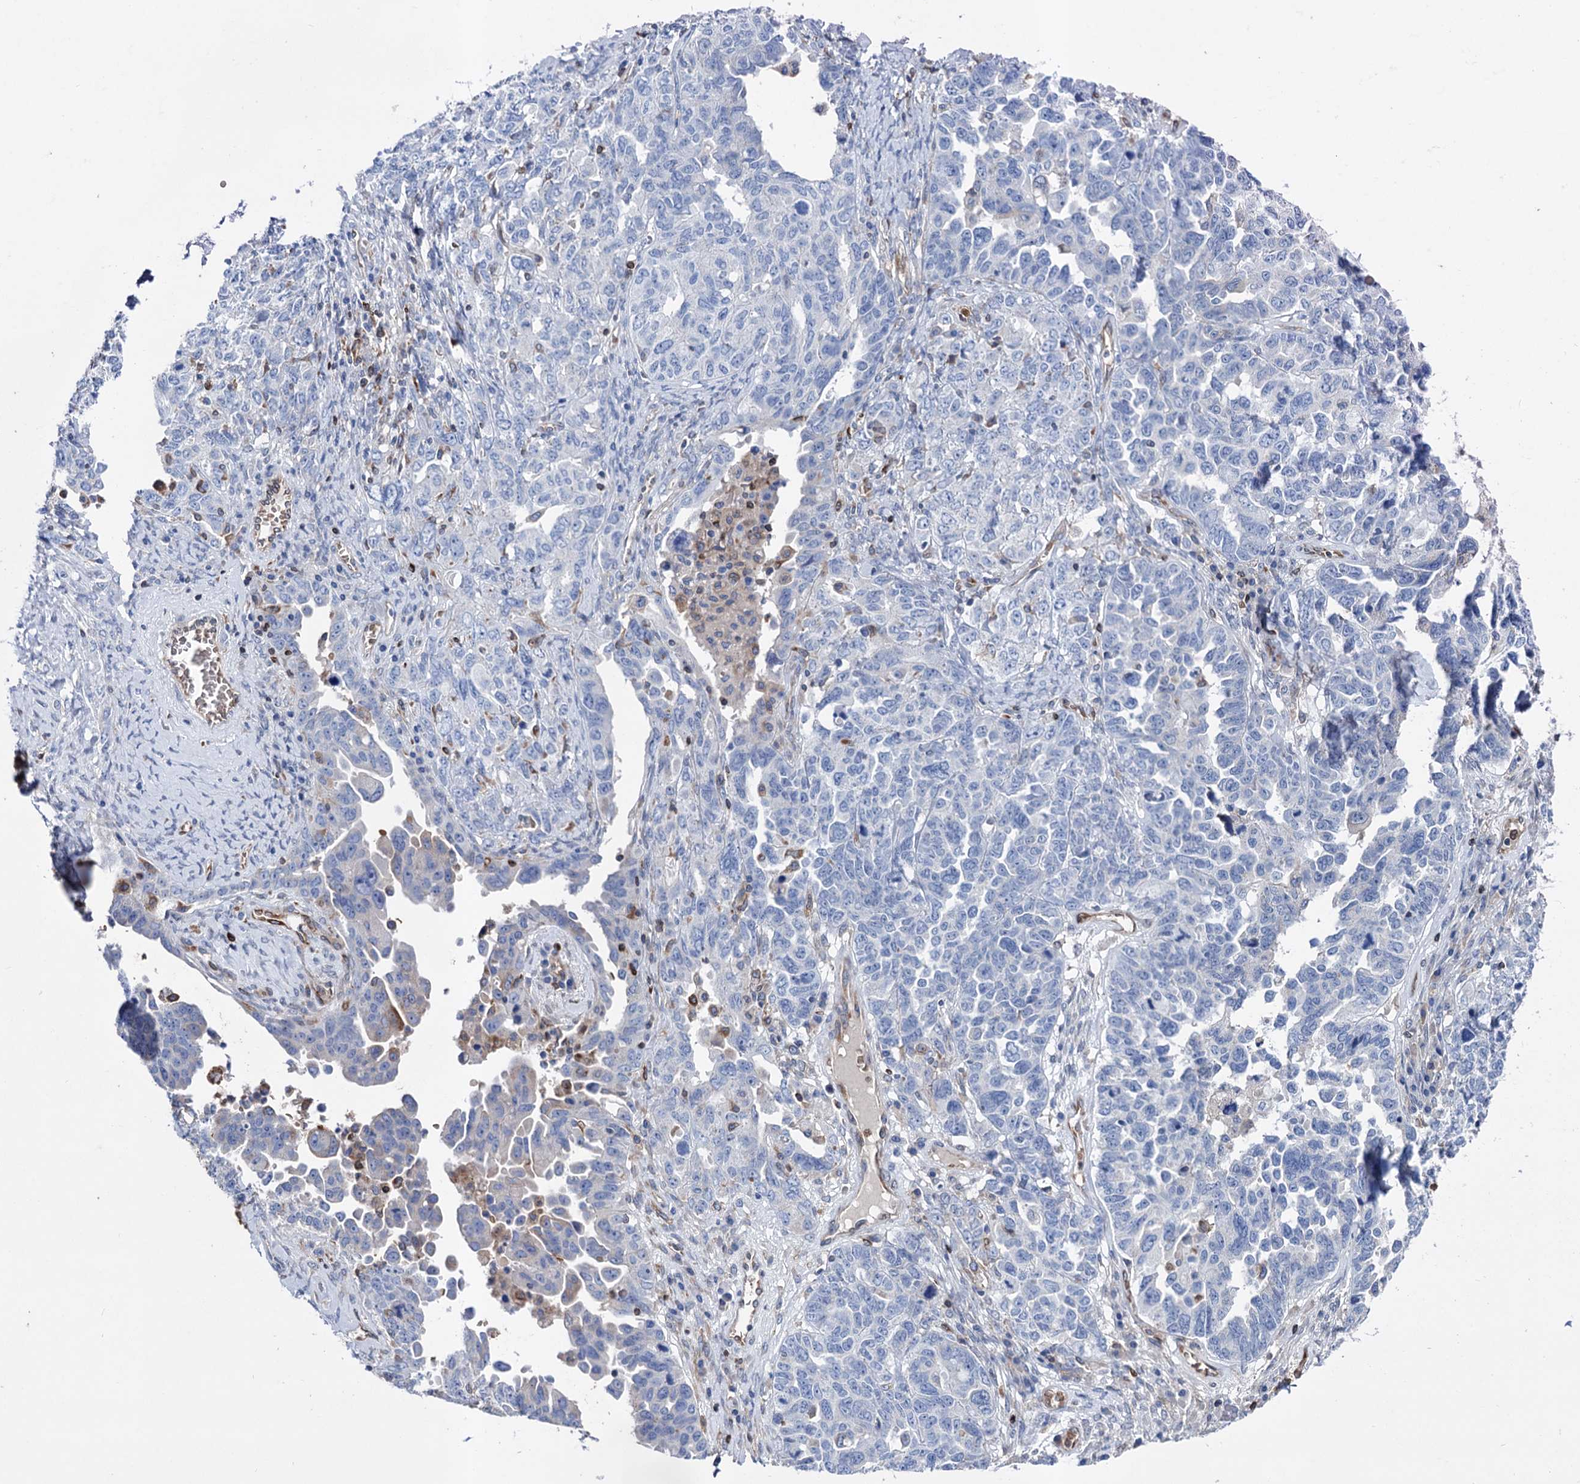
{"staining": {"intensity": "negative", "quantity": "none", "location": "none"}, "tissue": "ovarian cancer", "cell_type": "Tumor cells", "image_type": "cancer", "snomed": [{"axis": "morphology", "description": "Carcinoma, endometroid"}, {"axis": "topography", "description": "Ovary"}], "caption": "Immunohistochemical staining of endometroid carcinoma (ovarian) exhibits no significant positivity in tumor cells.", "gene": "STING1", "patient": {"sex": "female", "age": 62}}